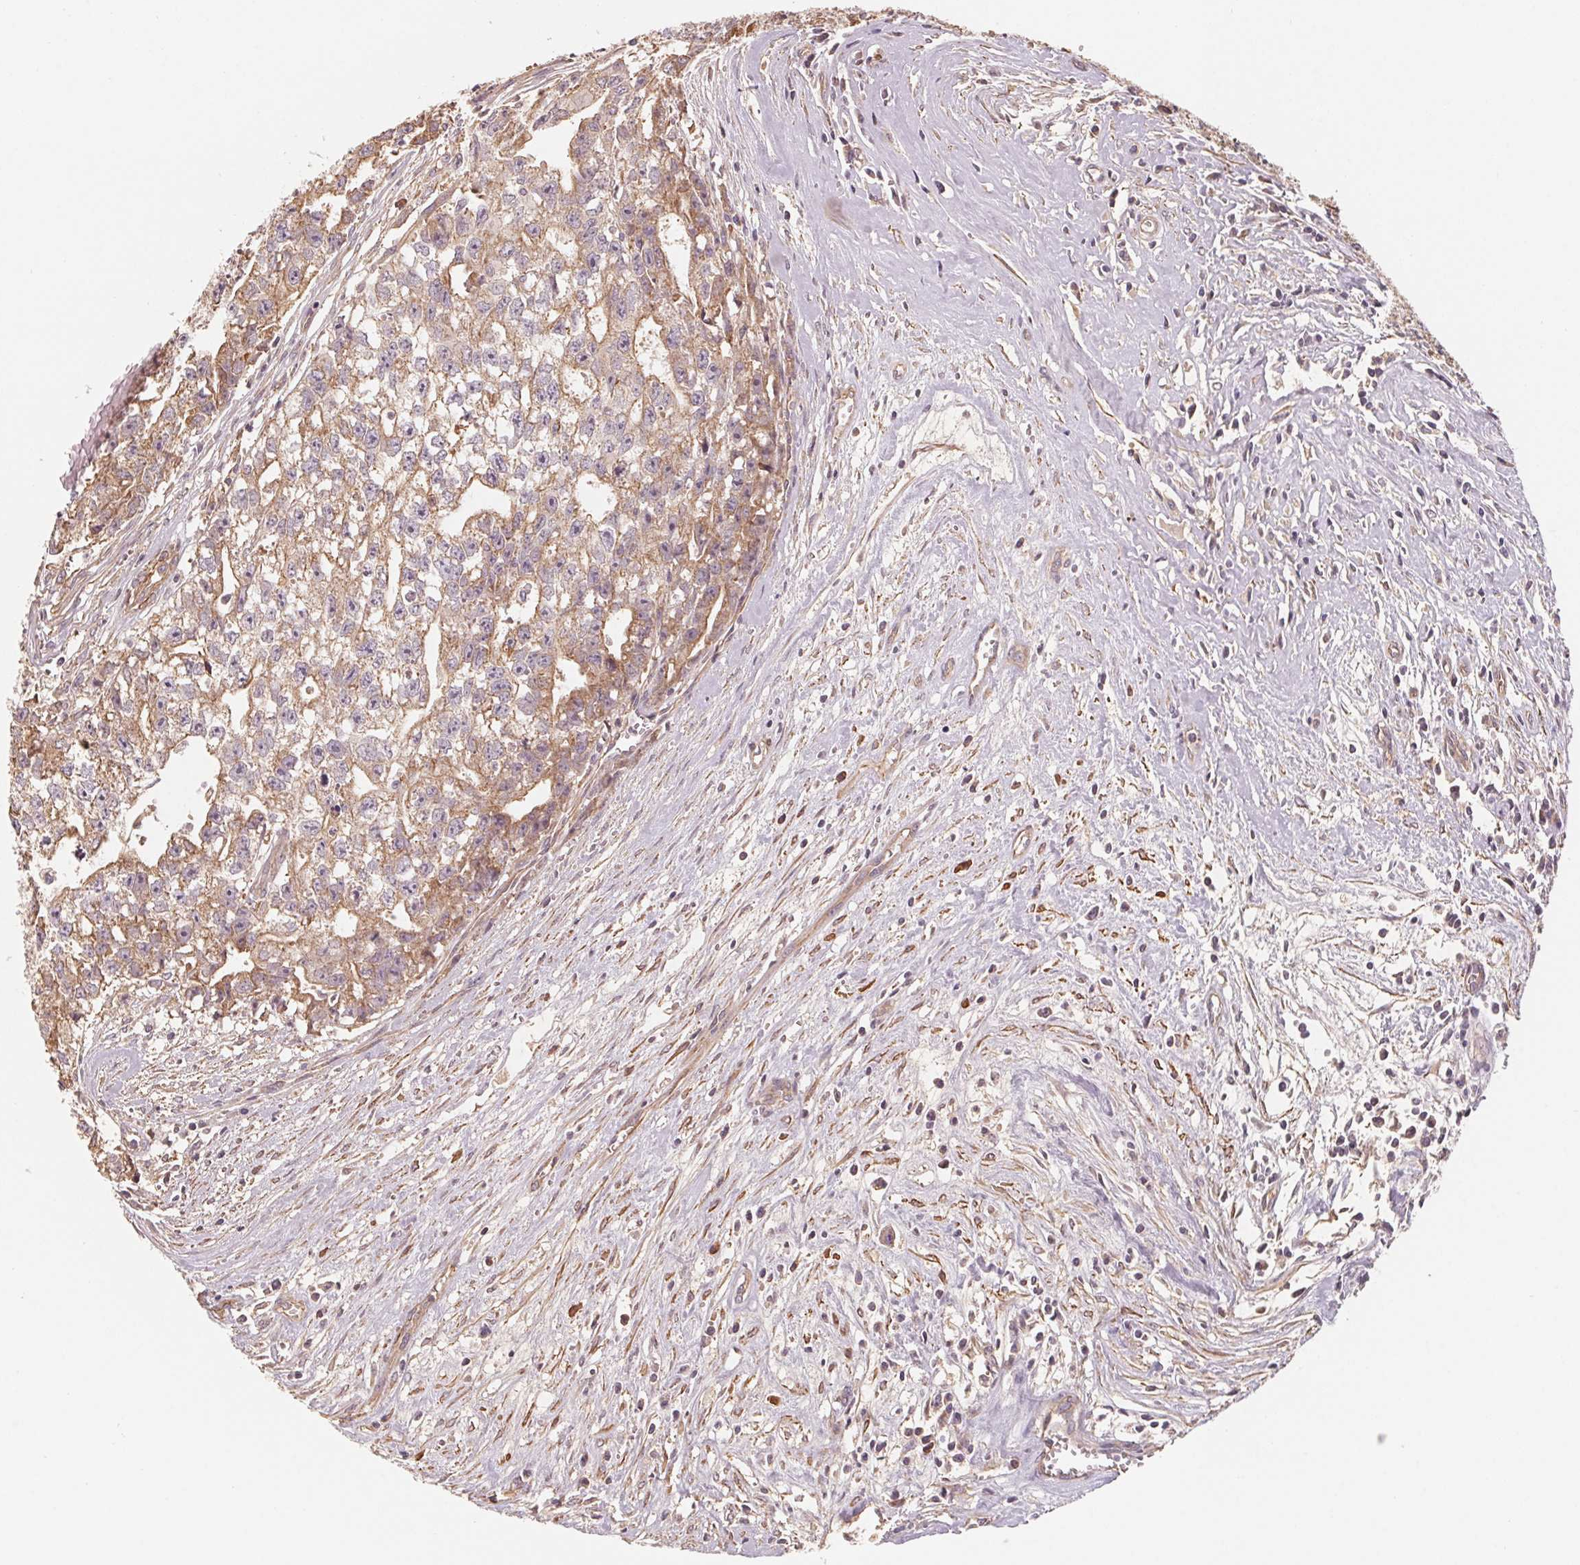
{"staining": {"intensity": "weak", "quantity": "25%-75%", "location": "cytoplasmic/membranous"}, "tissue": "testis cancer", "cell_type": "Tumor cells", "image_type": "cancer", "snomed": [{"axis": "morphology", "description": "Carcinoma, Embryonal, NOS"}, {"axis": "morphology", "description": "Teratoma, malignant, NOS"}, {"axis": "topography", "description": "Testis"}], "caption": "Immunohistochemistry (IHC) image of human testis cancer (teratoma (malignant)) stained for a protein (brown), which demonstrates low levels of weak cytoplasmic/membranous positivity in approximately 25%-75% of tumor cells.", "gene": "CCDC112", "patient": {"sex": "male", "age": 24}}